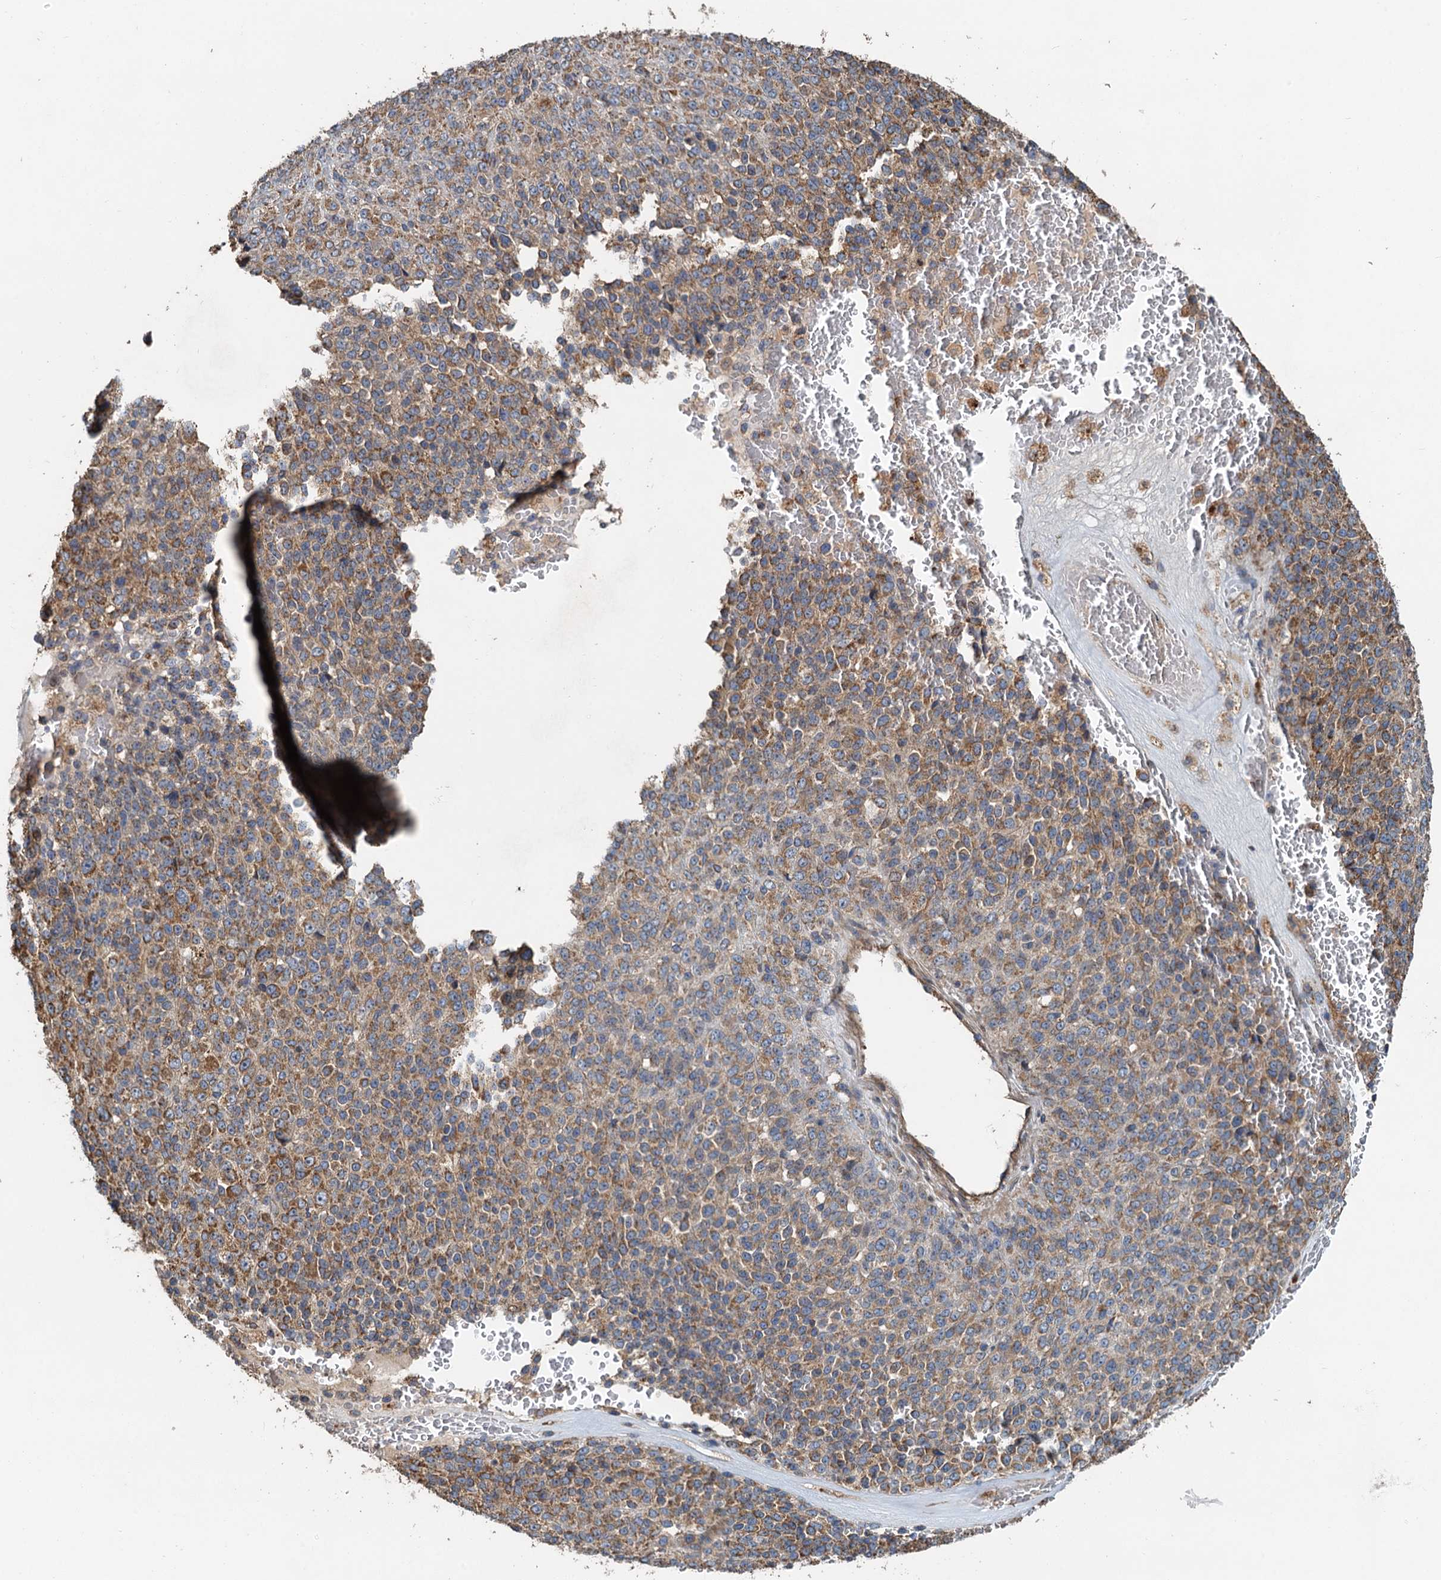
{"staining": {"intensity": "moderate", "quantity": ">75%", "location": "cytoplasmic/membranous"}, "tissue": "melanoma", "cell_type": "Tumor cells", "image_type": "cancer", "snomed": [{"axis": "morphology", "description": "Malignant melanoma, Metastatic site"}, {"axis": "topography", "description": "Brain"}], "caption": "Melanoma was stained to show a protein in brown. There is medium levels of moderate cytoplasmic/membranous positivity in approximately >75% of tumor cells.", "gene": "SDS", "patient": {"sex": "female", "age": 56}}